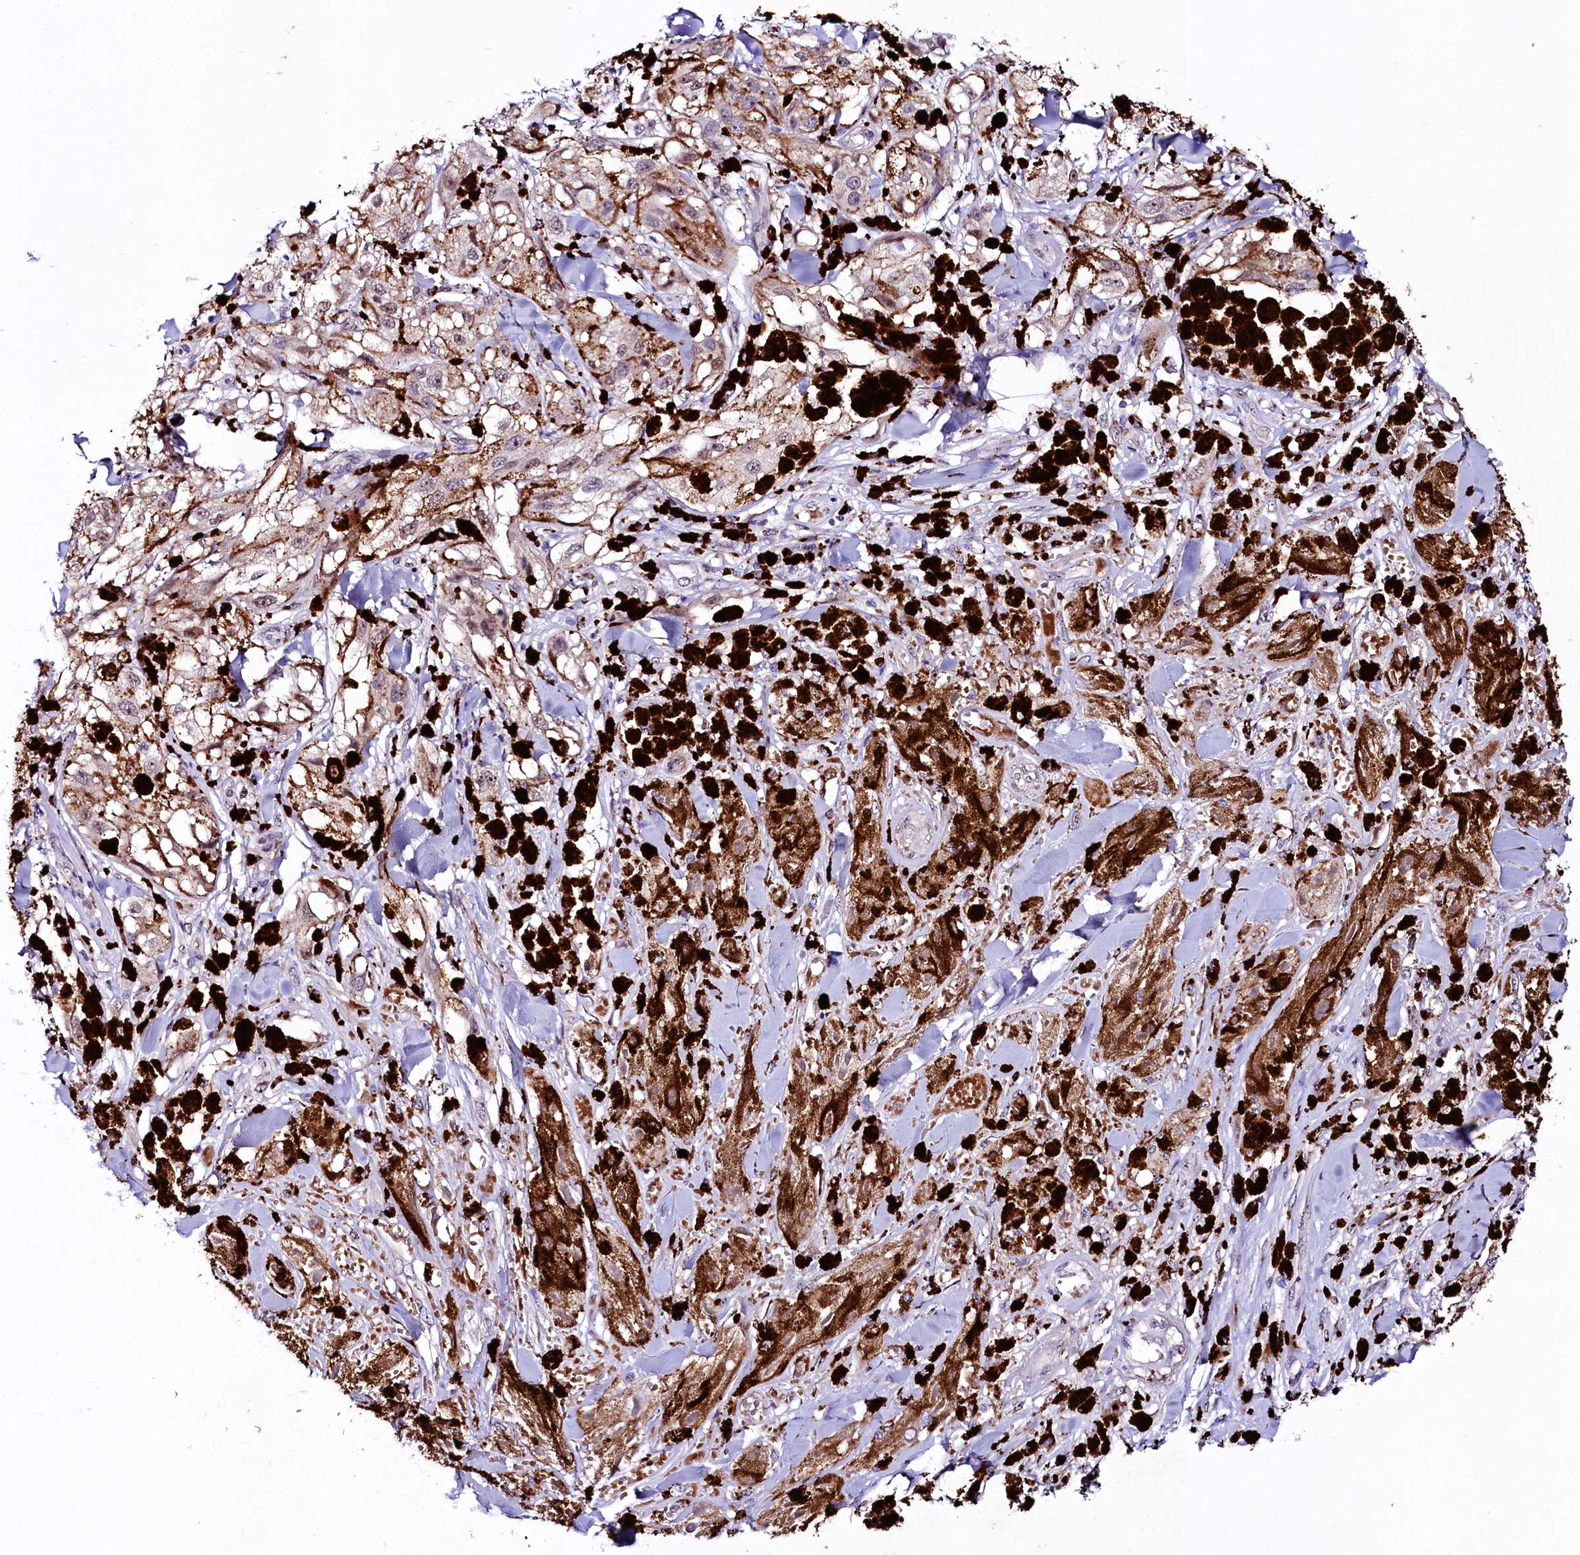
{"staining": {"intensity": "moderate", "quantity": ">75%", "location": "cytoplasmic/membranous"}, "tissue": "melanoma", "cell_type": "Tumor cells", "image_type": "cancer", "snomed": [{"axis": "morphology", "description": "Malignant melanoma, NOS"}, {"axis": "topography", "description": "Skin"}], "caption": "Immunohistochemistry (IHC) staining of melanoma, which displays medium levels of moderate cytoplasmic/membranous expression in about >75% of tumor cells indicating moderate cytoplasmic/membranous protein positivity. The staining was performed using DAB (3,3'-diaminobenzidine) (brown) for protein detection and nuclei were counterstained in hematoxylin (blue).", "gene": "LEUTX", "patient": {"sex": "male", "age": 88}}